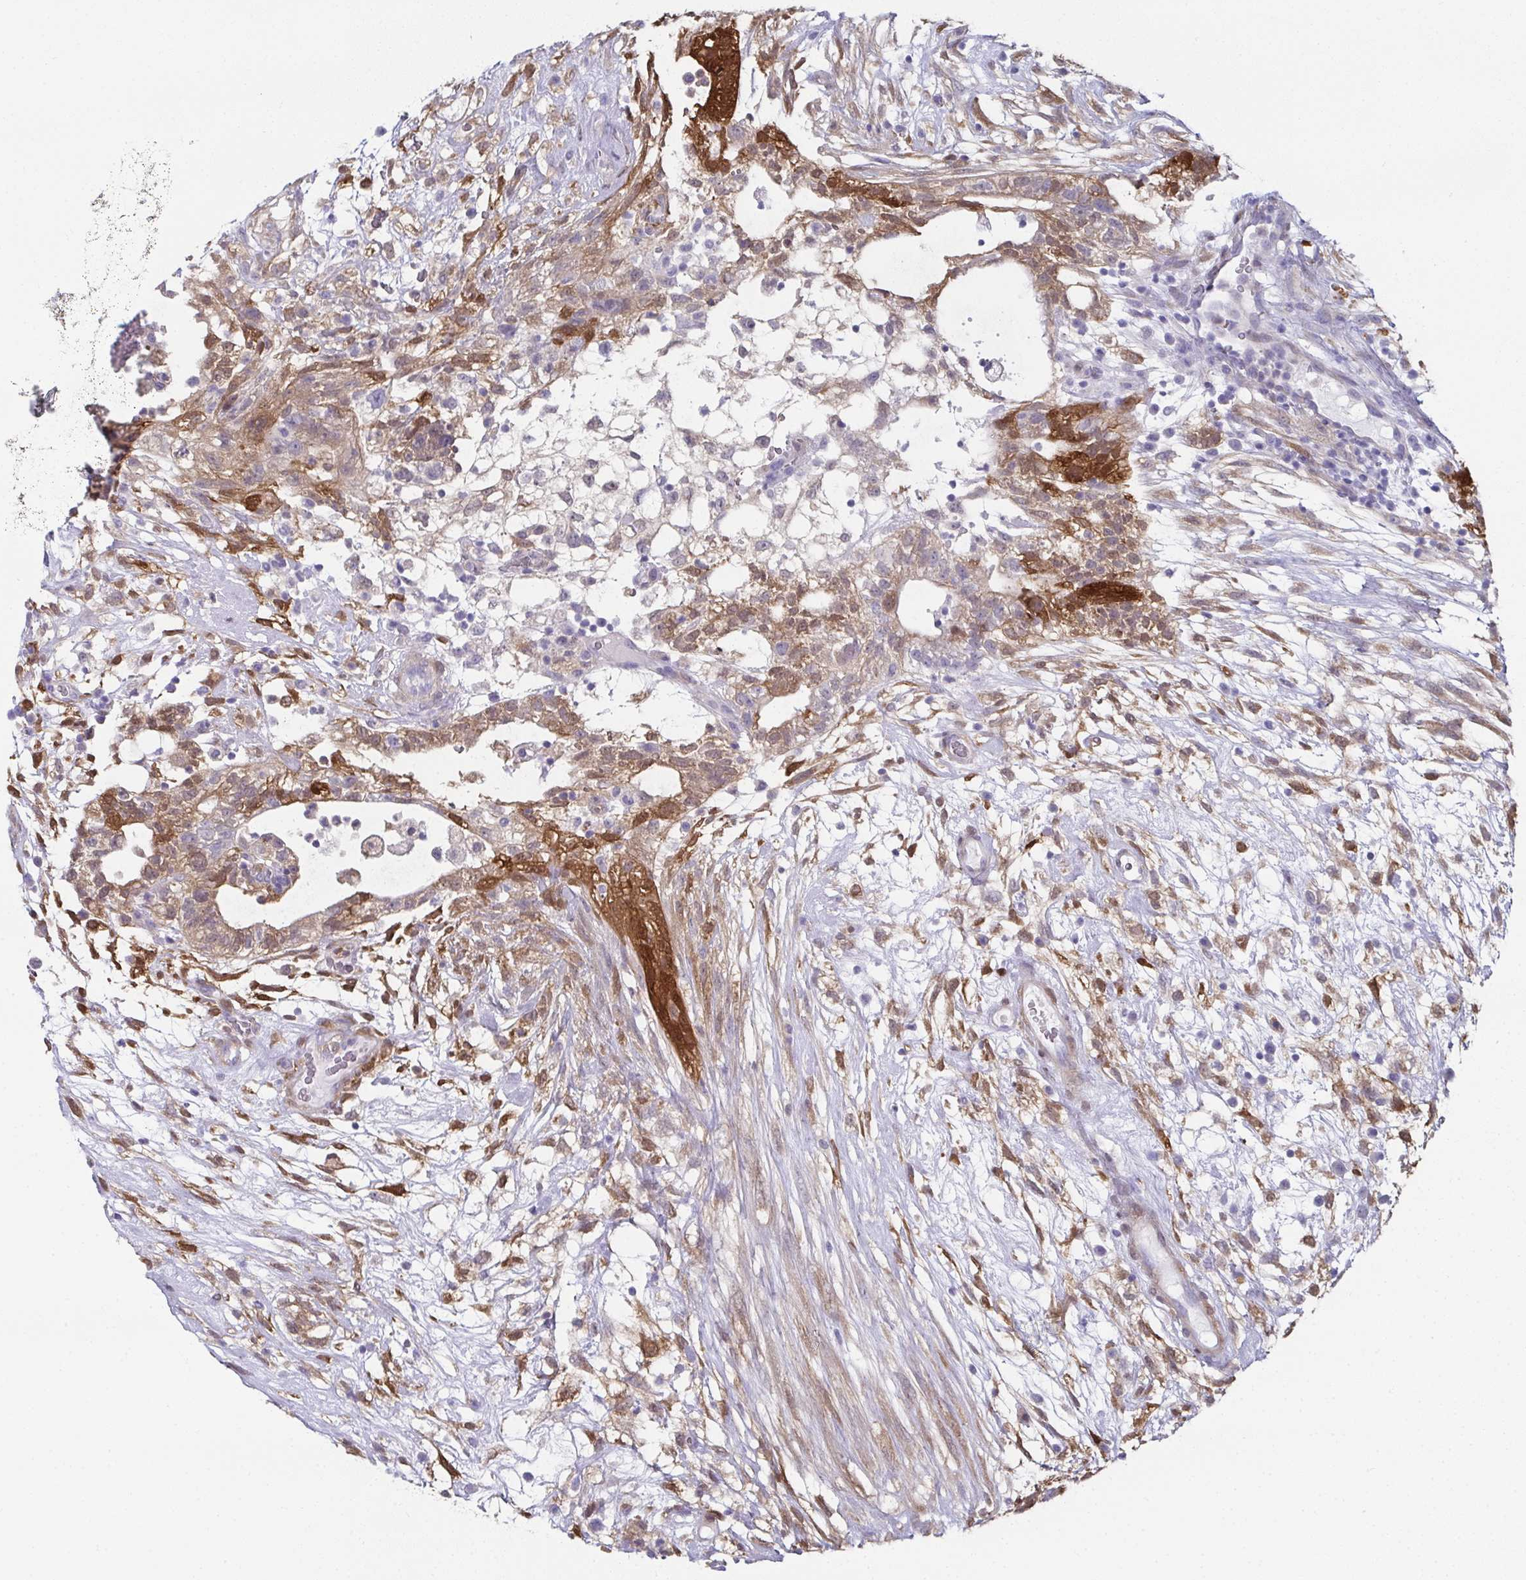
{"staining": {"intensity": "strong", "quantity": "<25%", "location": "cytoplasmic/membranous,nuclear"}, "tissue": "testis cancer", "cell_type": "Tumor cells", "image_type": "cancer", "snomed": [{"axis": "morphology", "description": "Carcinoma, Embryonal, NOS"}, {"axis": "topography", "description": "Testis"}], "caption": "Strong cytoplasmic/membranous and nuclear protein positivity is identified in about <25% of tumor cells in testis embryonal carcinoma.", "gene": "RBP1", "patient": {"sex": "male", "age": 32}}